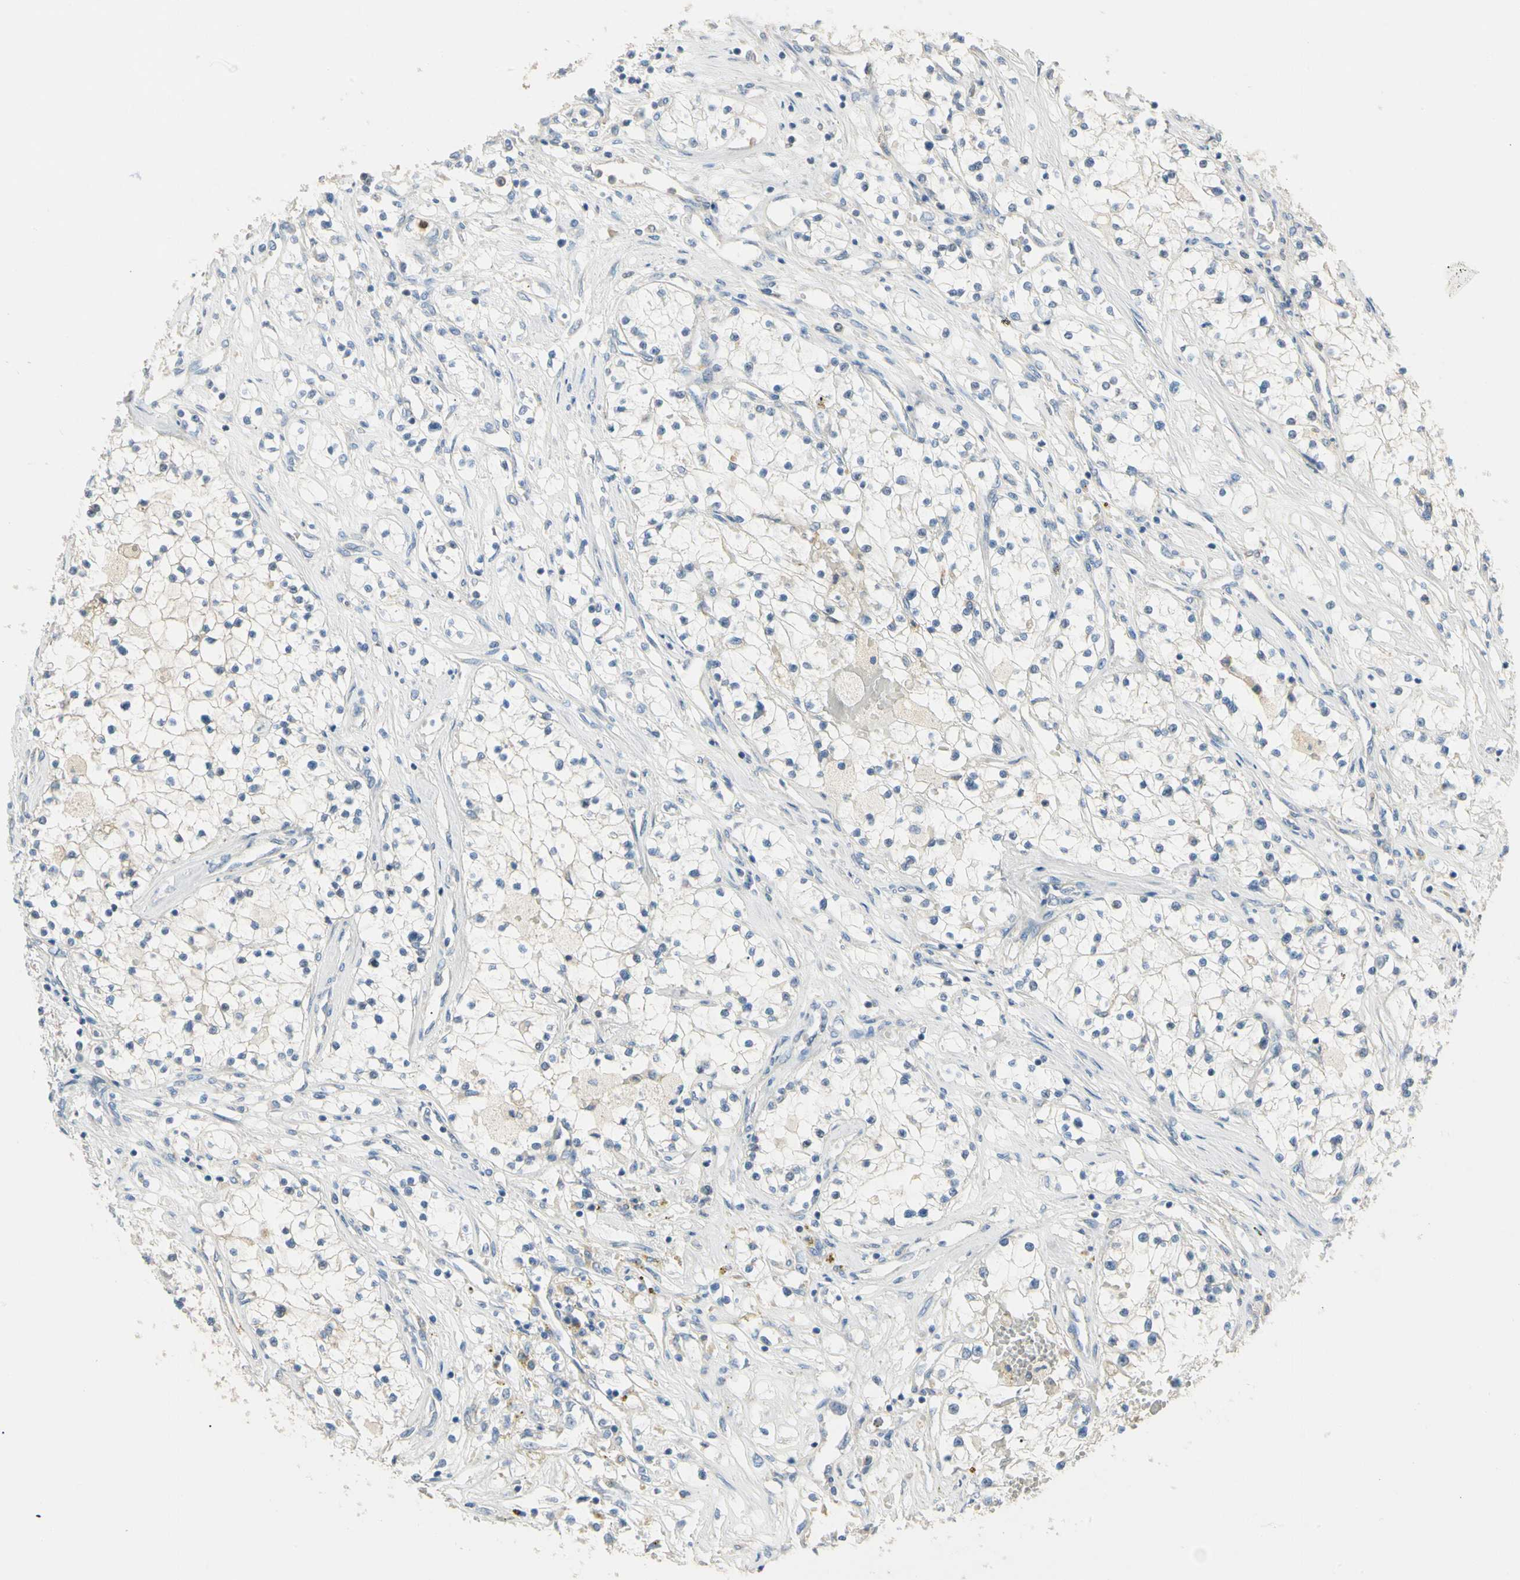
{"staining": {"intensity": "negative", "quantity": "none", "location": "none"}, "tissue": "renal cancer", "cell_type": "Tumor cells", "image_type": "cancer", "snomed": [{"axis": "morphology", "description": "Adenocarcinoma, NOS"}, {"axis": "topography", "description": "Kidney"}], "caption": "DAB (3,3'-diaminobenzidine) immunohistochemical staining of human adenocarcinoma (renal) displays no significant staining in tumor cells.", "gene": "BBOX1", "patient": {"sex": "male", "age": 68}}